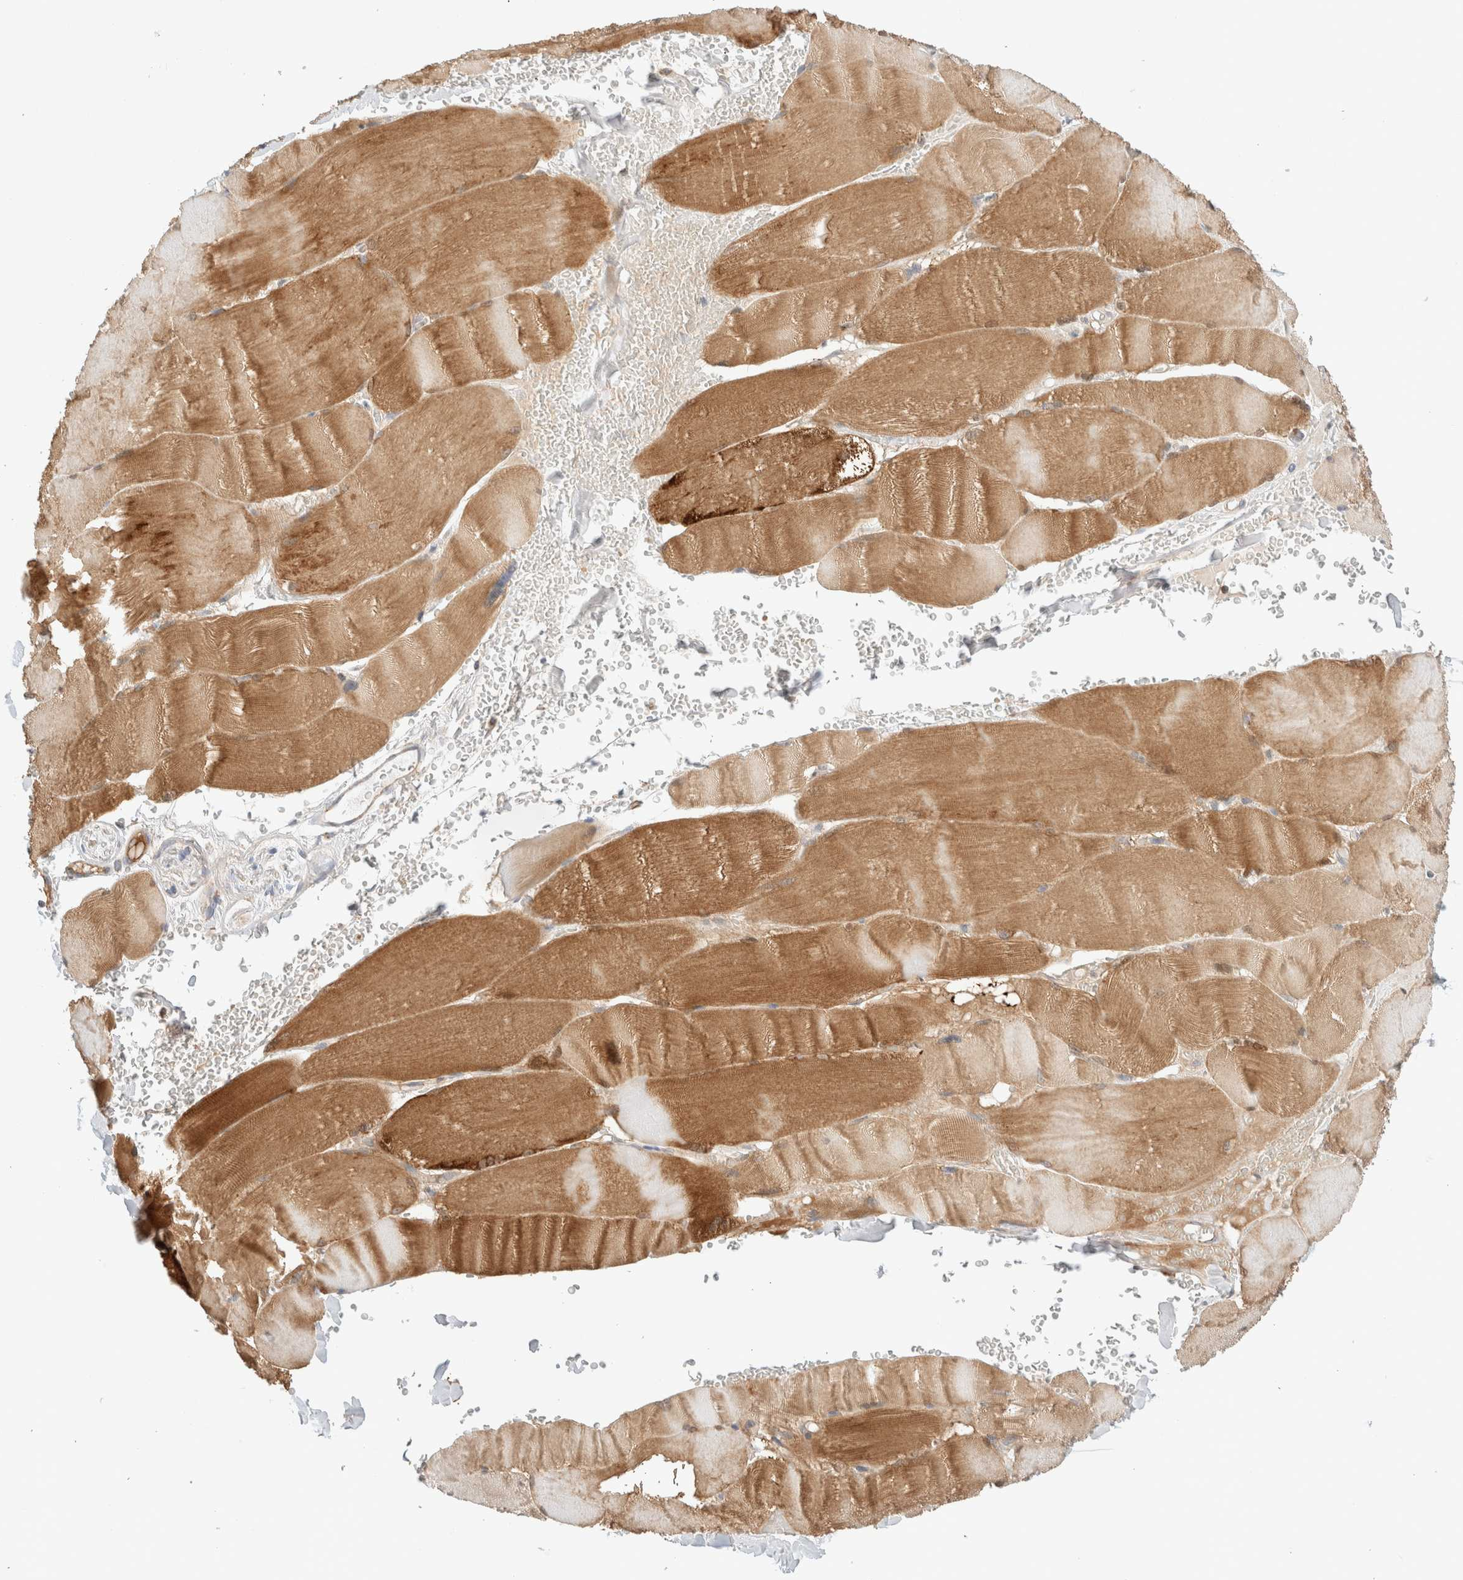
{"staining": {"intensity": "strong", "quantity": "25%-75%", "location": "cytoplasmic/membranous"}, "tissue": "skeletal muscle", "cell_type": "Myocytes", "image_type": "normal", "snomed": [{"axis": "morphology", "description": "Normal tissue, NOS"}, {"axis": "topography", "description": "Skin"}, {"axis": "topography", "description": "Skeletal muscle"}], "caption": "Immunohistochemical staining of unremarkable skeletal muscle shows high levels of strong cytoplasmic/membranous expression in approximately 25%-75% of myocytes. (brown staining indicates protein expression, while blue staining denotes nuclei).", "gene": "MRM3", "patient": {"sex": "male", "age": 83}}